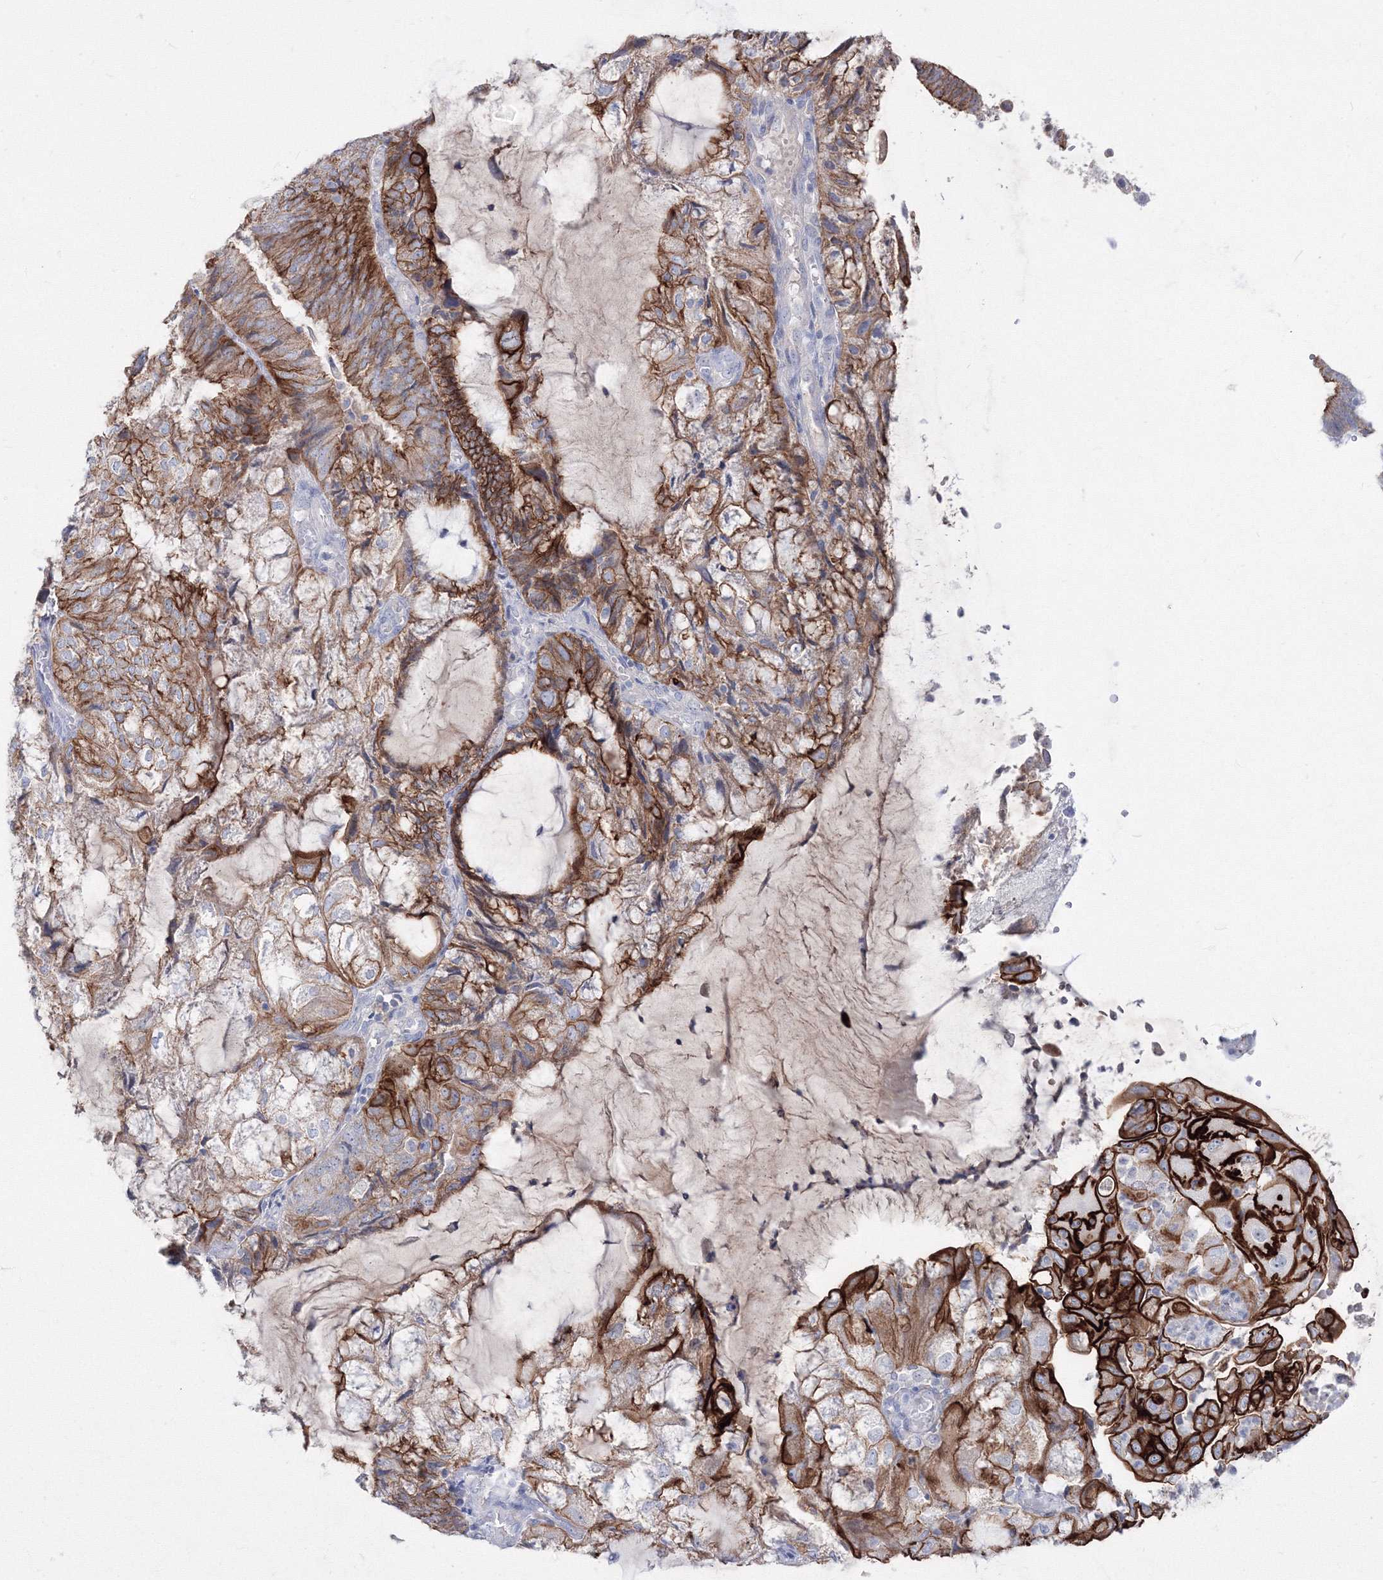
{"staining": {"intensity": "strong", "quantity": ">75%", "location": "cytoplasmic/membranous"}, "tissue": "endometrial cancer", "cell_type": "Tumor cells", "image_type": "cancer", "snomed": [{"axis": "morphology", "description": "Adenocarcinoma, NOS"}, {"axis": "topography", "description": "Endometrium"}], "caption": "This photomicrograph demonstrates immunohistochemistry staining of human adenocarcinoma (endometrial), with high strong cytoplasmic/membranous positivity in about >75% of tumor cells.", "gene": "TMEM139", "patient": {"sex": "female", "age": 81}}